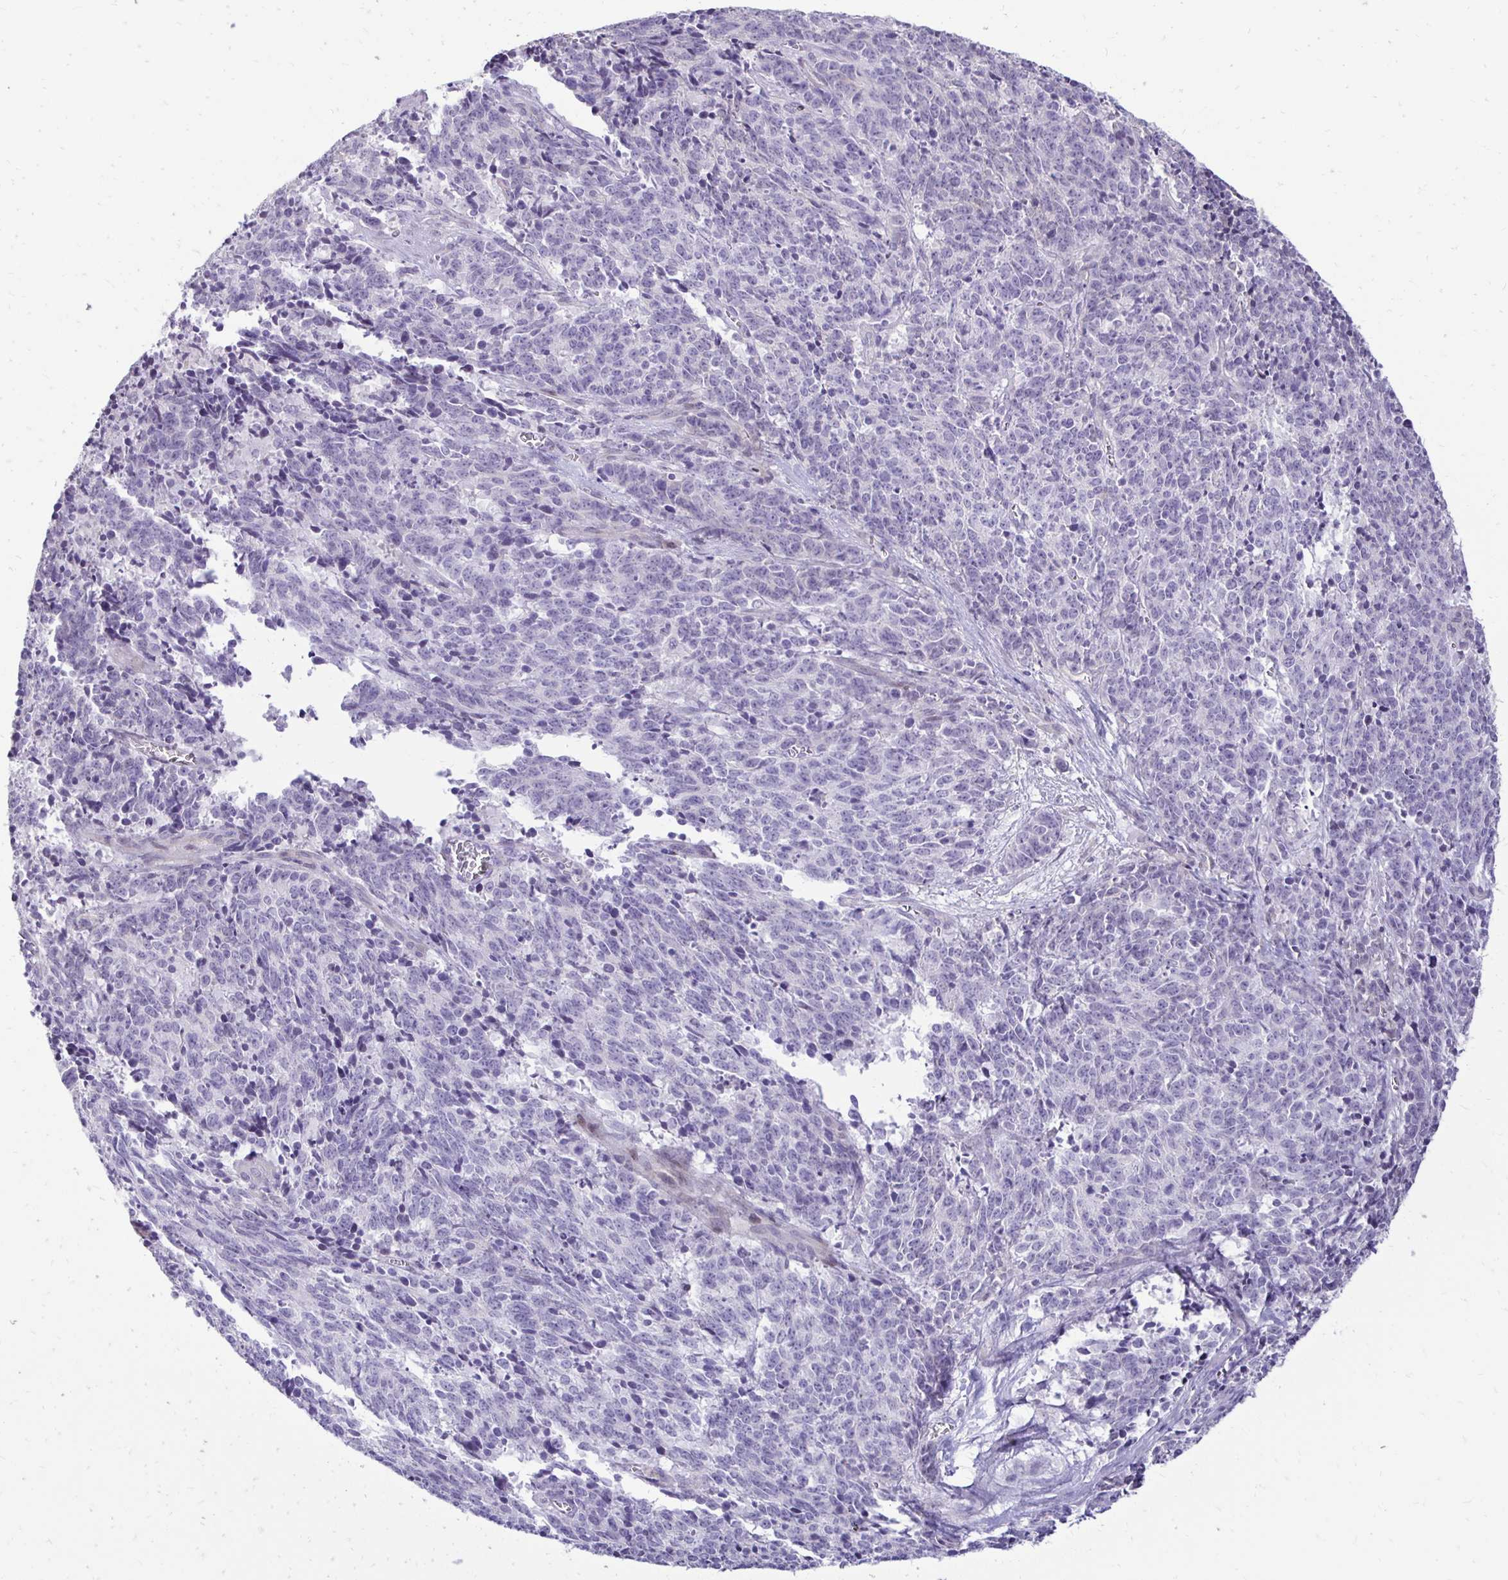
{"staining": {"intensity": "negative", "quantity": "none", "location": "none"}, "tissue": "cervical cancer", "cell_type": "Tumor cells", "image_type": "cancer", "snomed": [{"axis": "morphology", "description": "Squamous cell carcinoma, NOS"}, {"axis": "topography", "description": "Cervix"}], "caption": "Human cervical squamous cell carcinoma stained for a protein using immunohistochemistry reveals no expression in tumor cells.", "gene": "GAS2", "patient": {"sex": "female", "age": 29}}